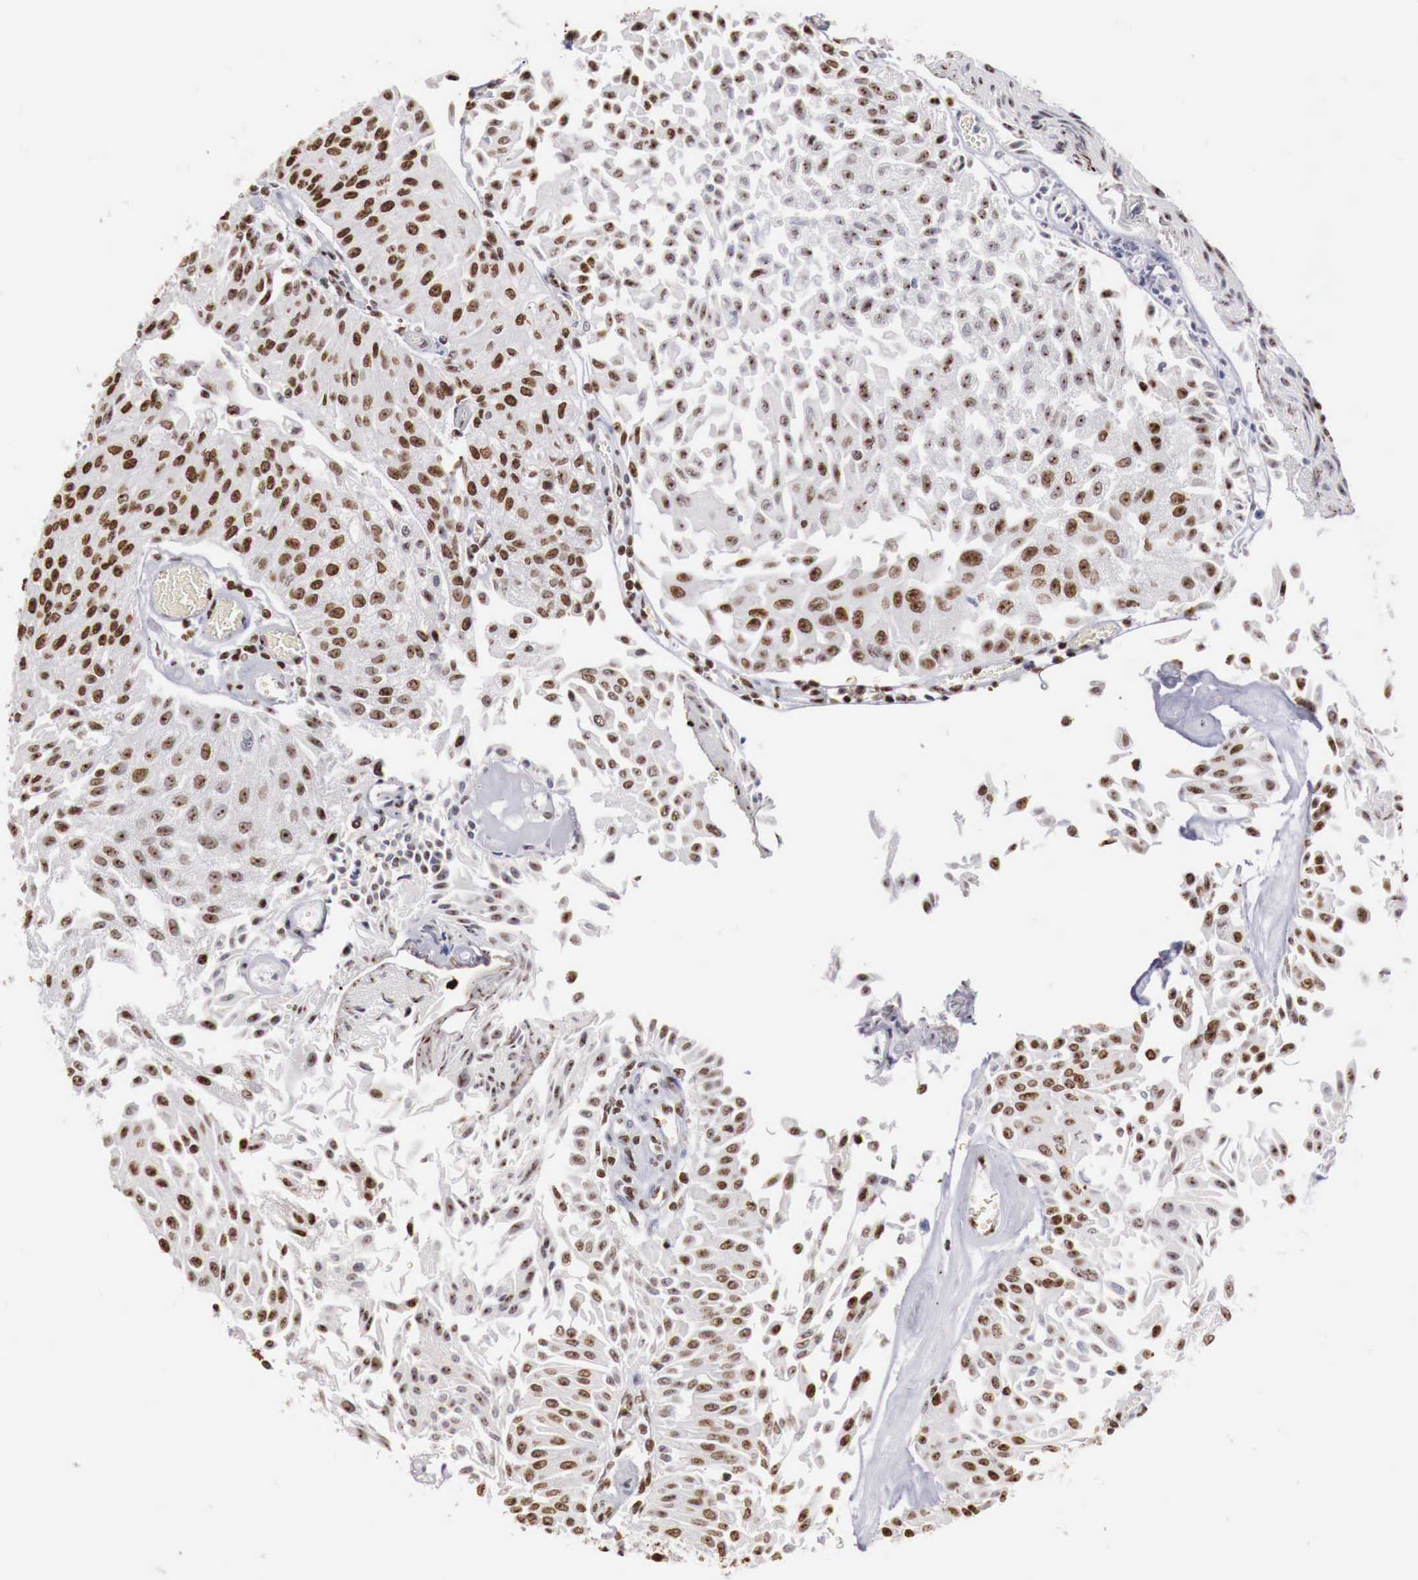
{"staining": {"intensity": "strong", "quantity": ">75%", "location": "nuclear"}, "tissue": "urothelial cancer", "cell_type": "Tumor cells", "image_type": "cancer", "snomed": [{"axis": "morphology", "description": "Urothelial carcinoma, Low grade"}, {"axis": "topography", "description": "Urinary bladder"}], "caption": "Immunohistochemistry (IHC) photomicrograph of neoplastic tissue: human urothelial cancer stained using immunohistochemistry demonstrates high levels of strong protein expression localized specifically in the nuclear of tumor cells, appearing as a nuclear brown color.", "gene": "DKC1", "patient": {"sex": "male", "age": 86}}